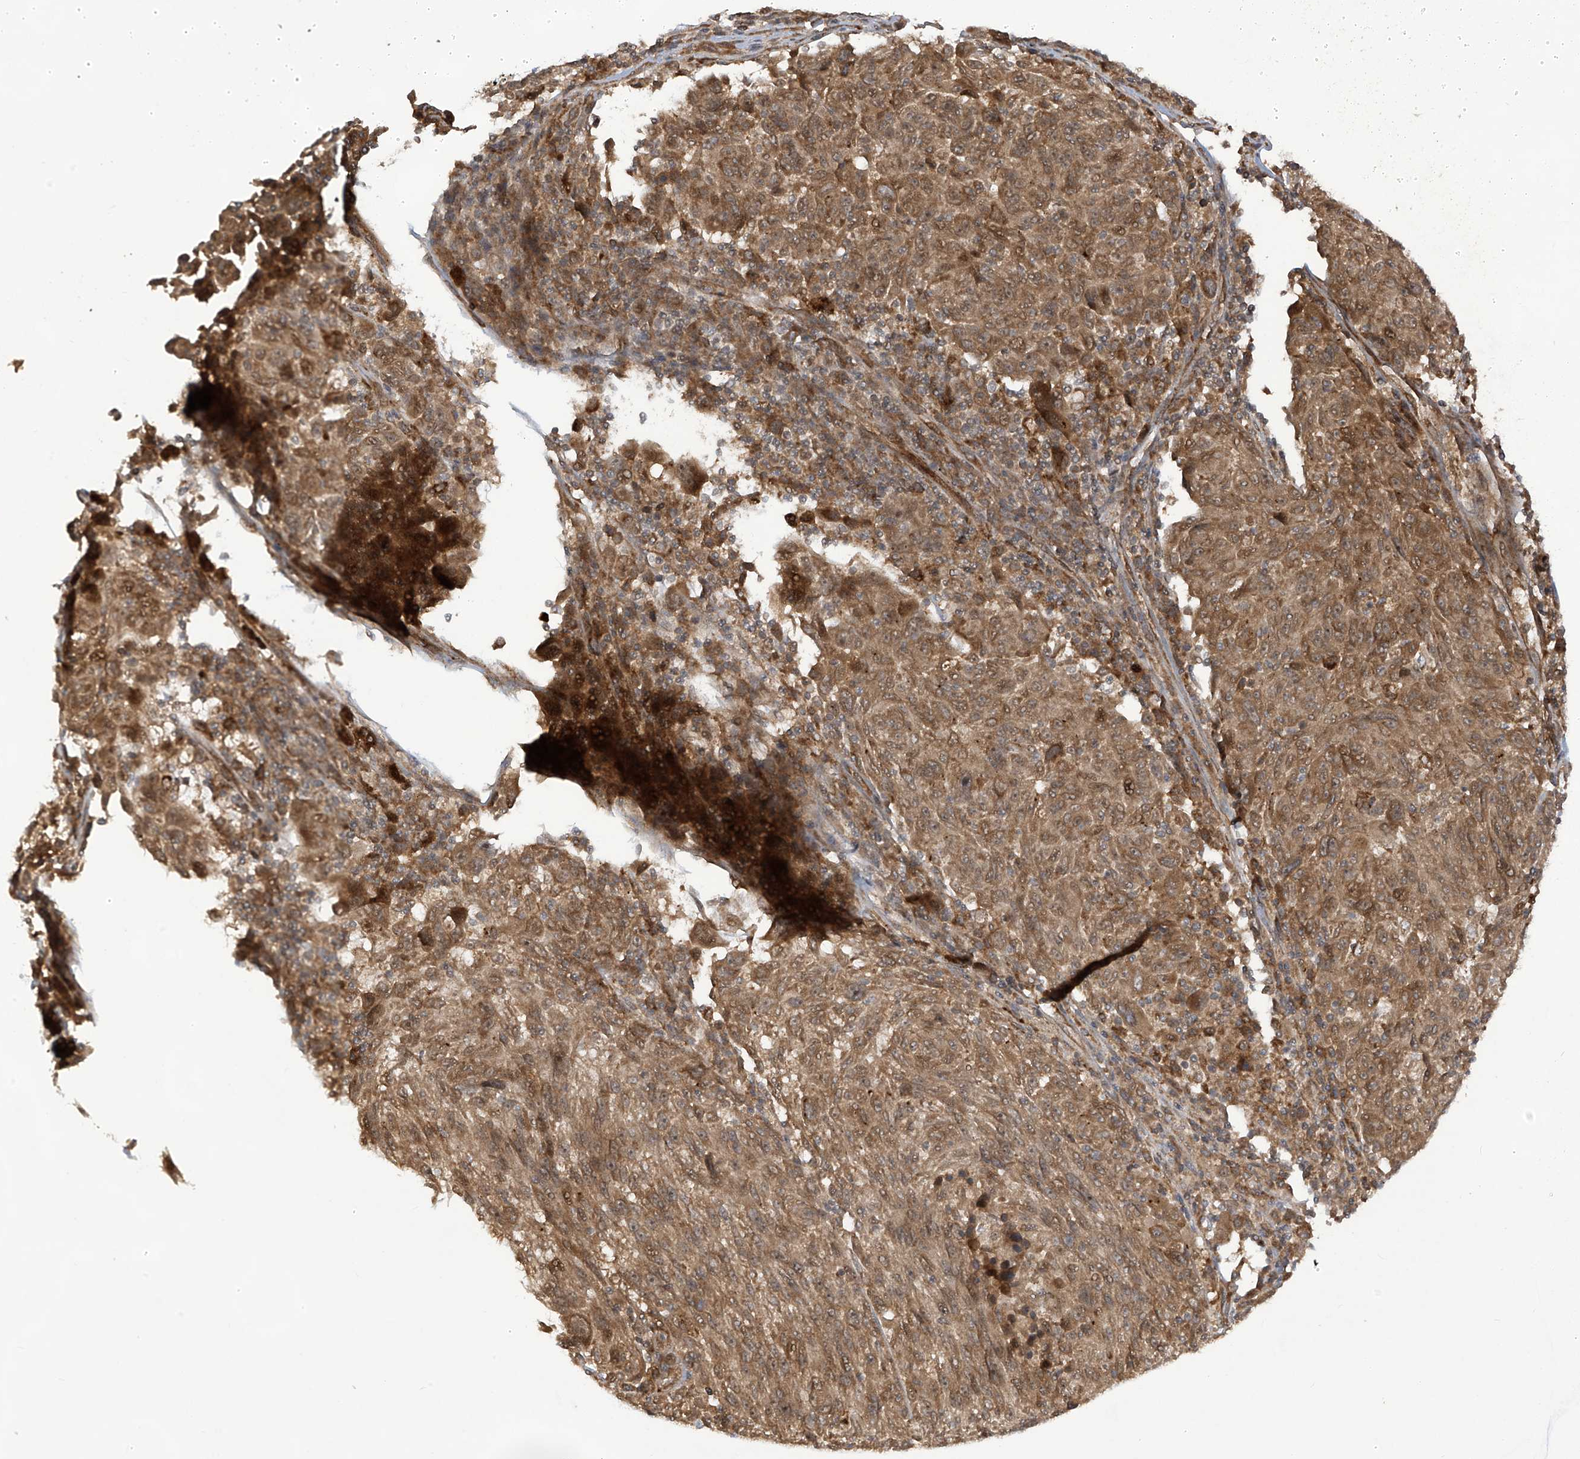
{"staining": {"intensity": "moderate", "quantity": ">75%", "location": "cytoplasmic/membranous"}, "tissue": "melanoma", "cell_type": "Tumor cells", "image_type": "cancer", "snomed": [{"axis": "morphology", "description": "Malignant melanoma, NOS"}, {"axis": "topography", "description": "Skin"}], "caption": "Protein expression analysis of malignant melanoma shows moderate cytoplasmic/membranous expression in about >75% of tumor cells.", "gene": "TRIM67", "patient": {"sex": "male", "age": 53}}